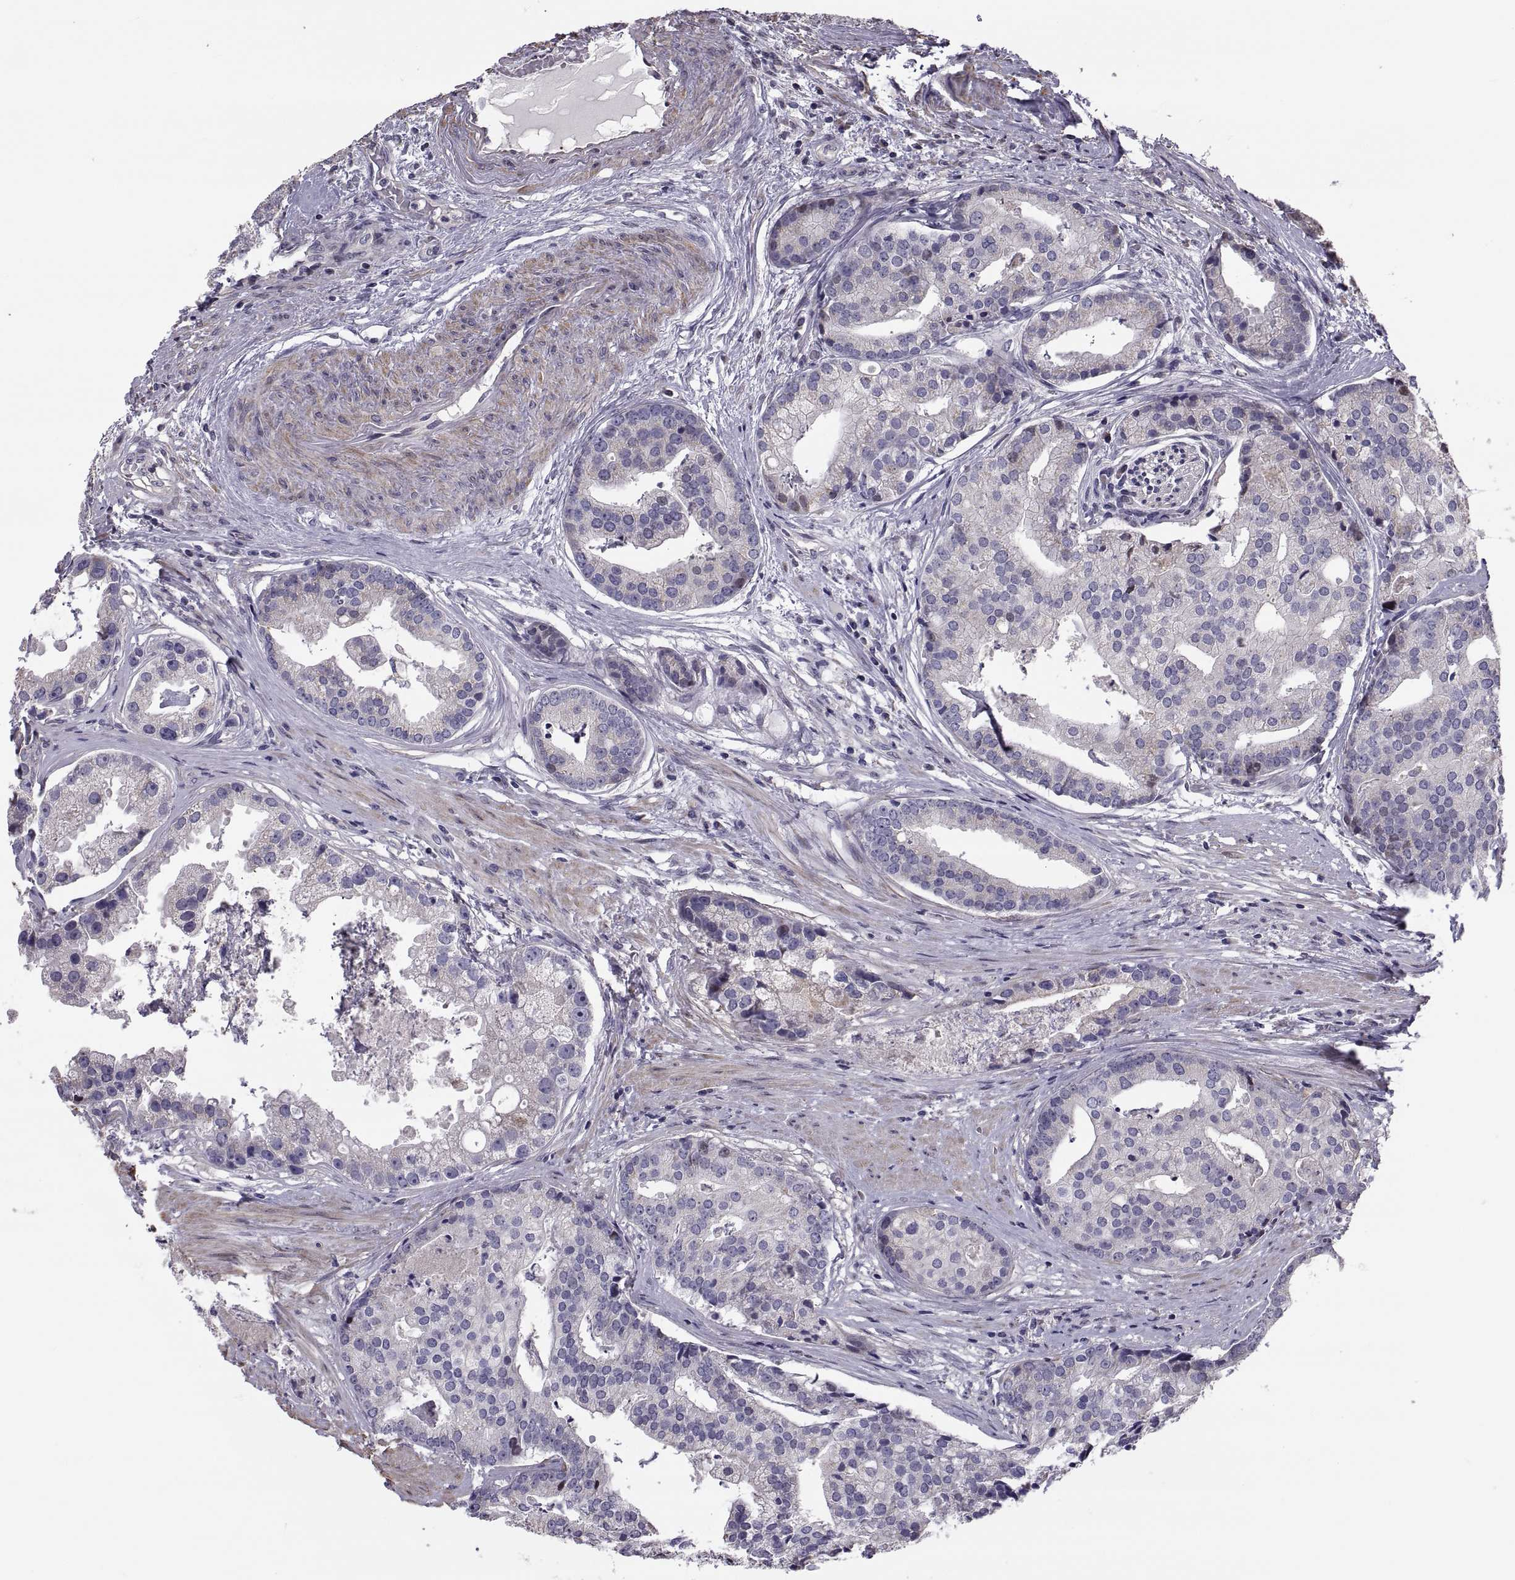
{"staining": {"intensity": "negative", "quantity": "none", "location": "none"}, "tissue": "prostate cancer", "cell_type": "Tumor cells", "image_type": "cancer", "snomed": [{"axis": "morphology", "description": "Adenocarcinoma, NOS"}, {"axis": "topography", "description": "Prostate and seminal vesicle, NOS"}, {"axis": "topography", "description": "Prostate"}], "caption": "Immunohistochemistry (IHC) micrograph of prostate adenocarcinoma stained for a protein (brown), which exhibits no expression in tumor cells.", "gene": "ANO1", "patient": {"sex": "male", "age": 44}}